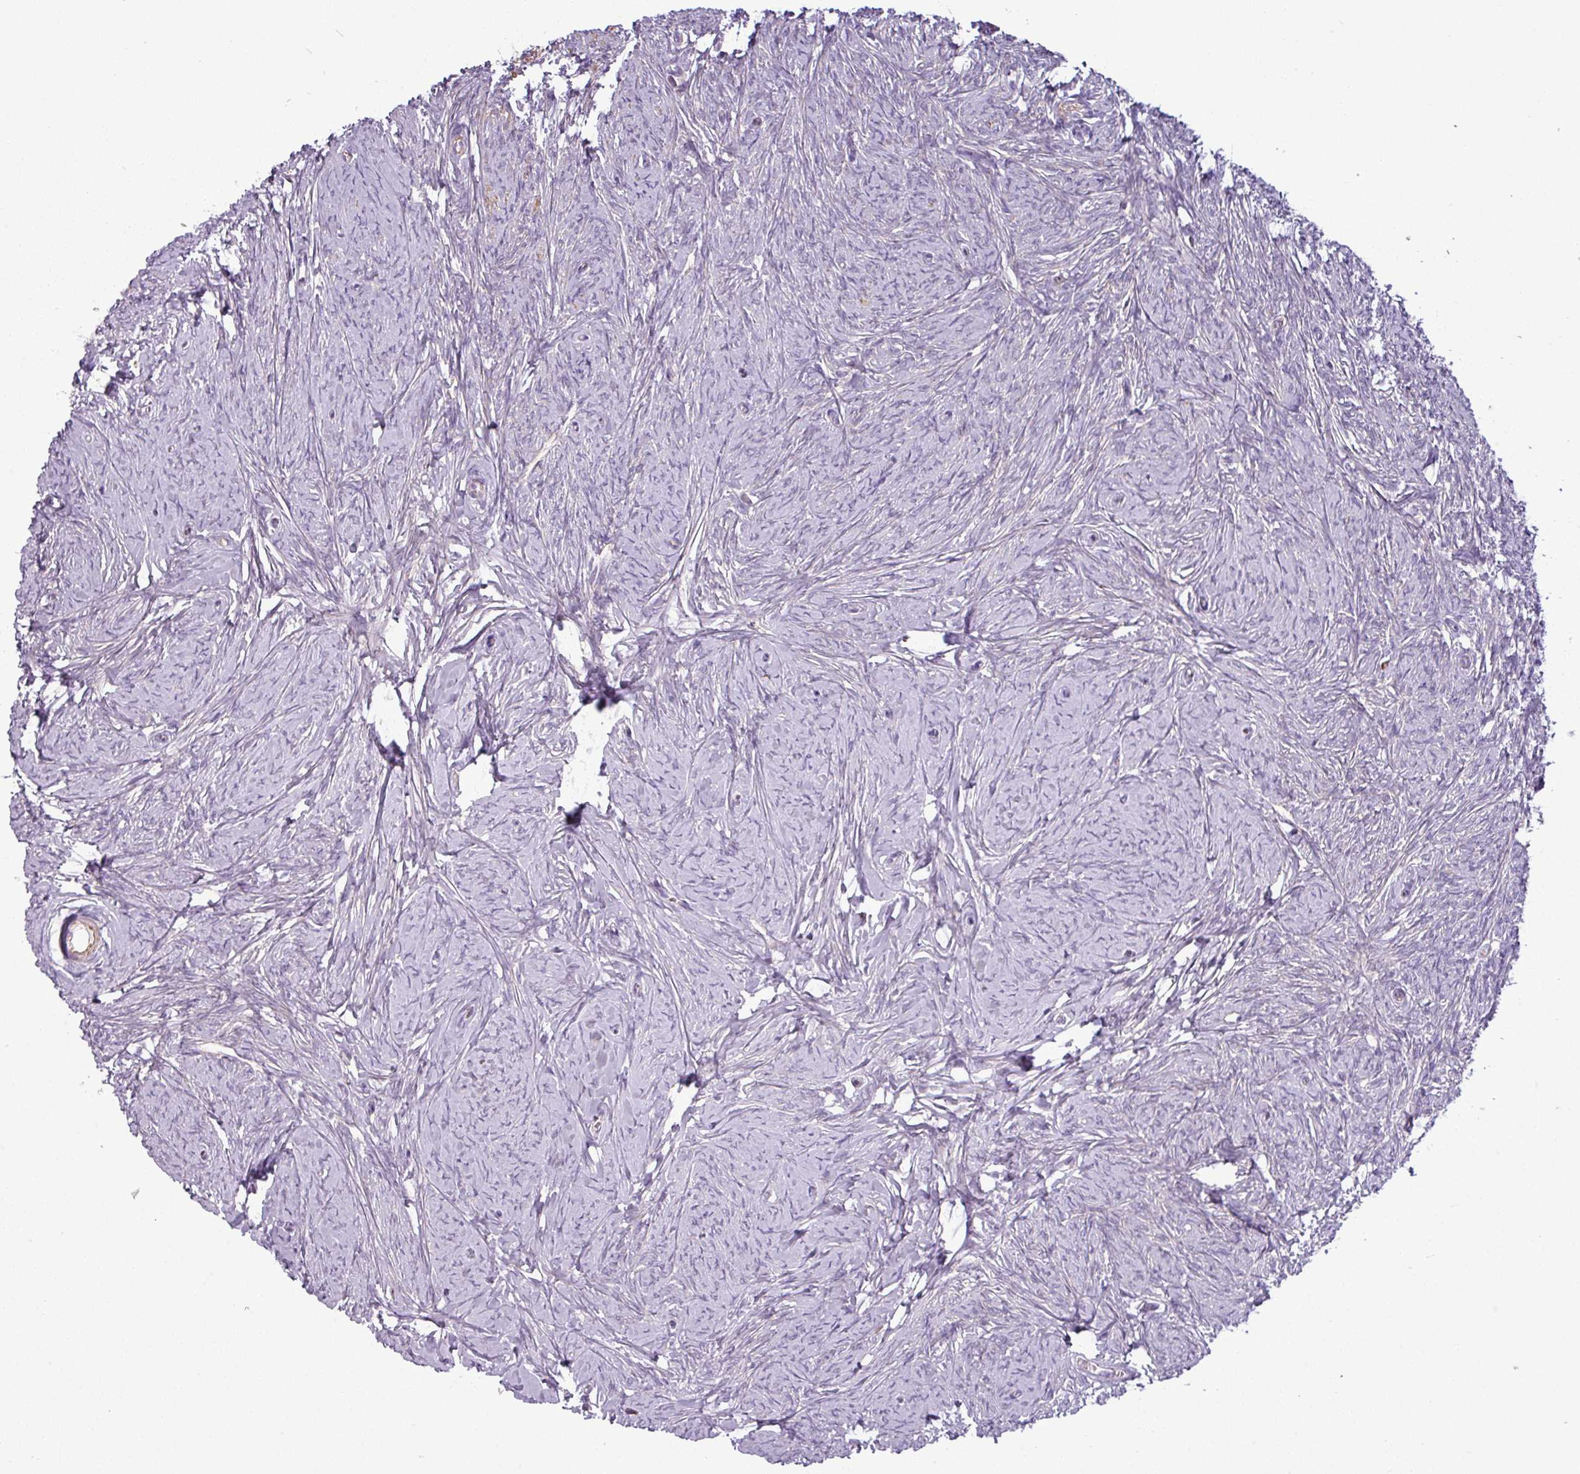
{"staining": {"intensity": "negative", "quantity": "none", "location": "none"}, "tissue": "ovary", "cell_type": "Ovarian stroma cells", "image_type": "normal", "snomed": [{"axis": "morphology", "description": "Normal tissue, NOS"}, {"axis": "topography", "description": "Ovary"}], "caption": "Ovarian stroma cells show no significant staining in normal ovary. The staining is performed using DAB (3,3'-diaminobenzidine) brown chromogen with nuclei counter-stained in using hematoxylin.", "gene": "BTN2A2", "patient": {"sex": "female", "age": 44}}